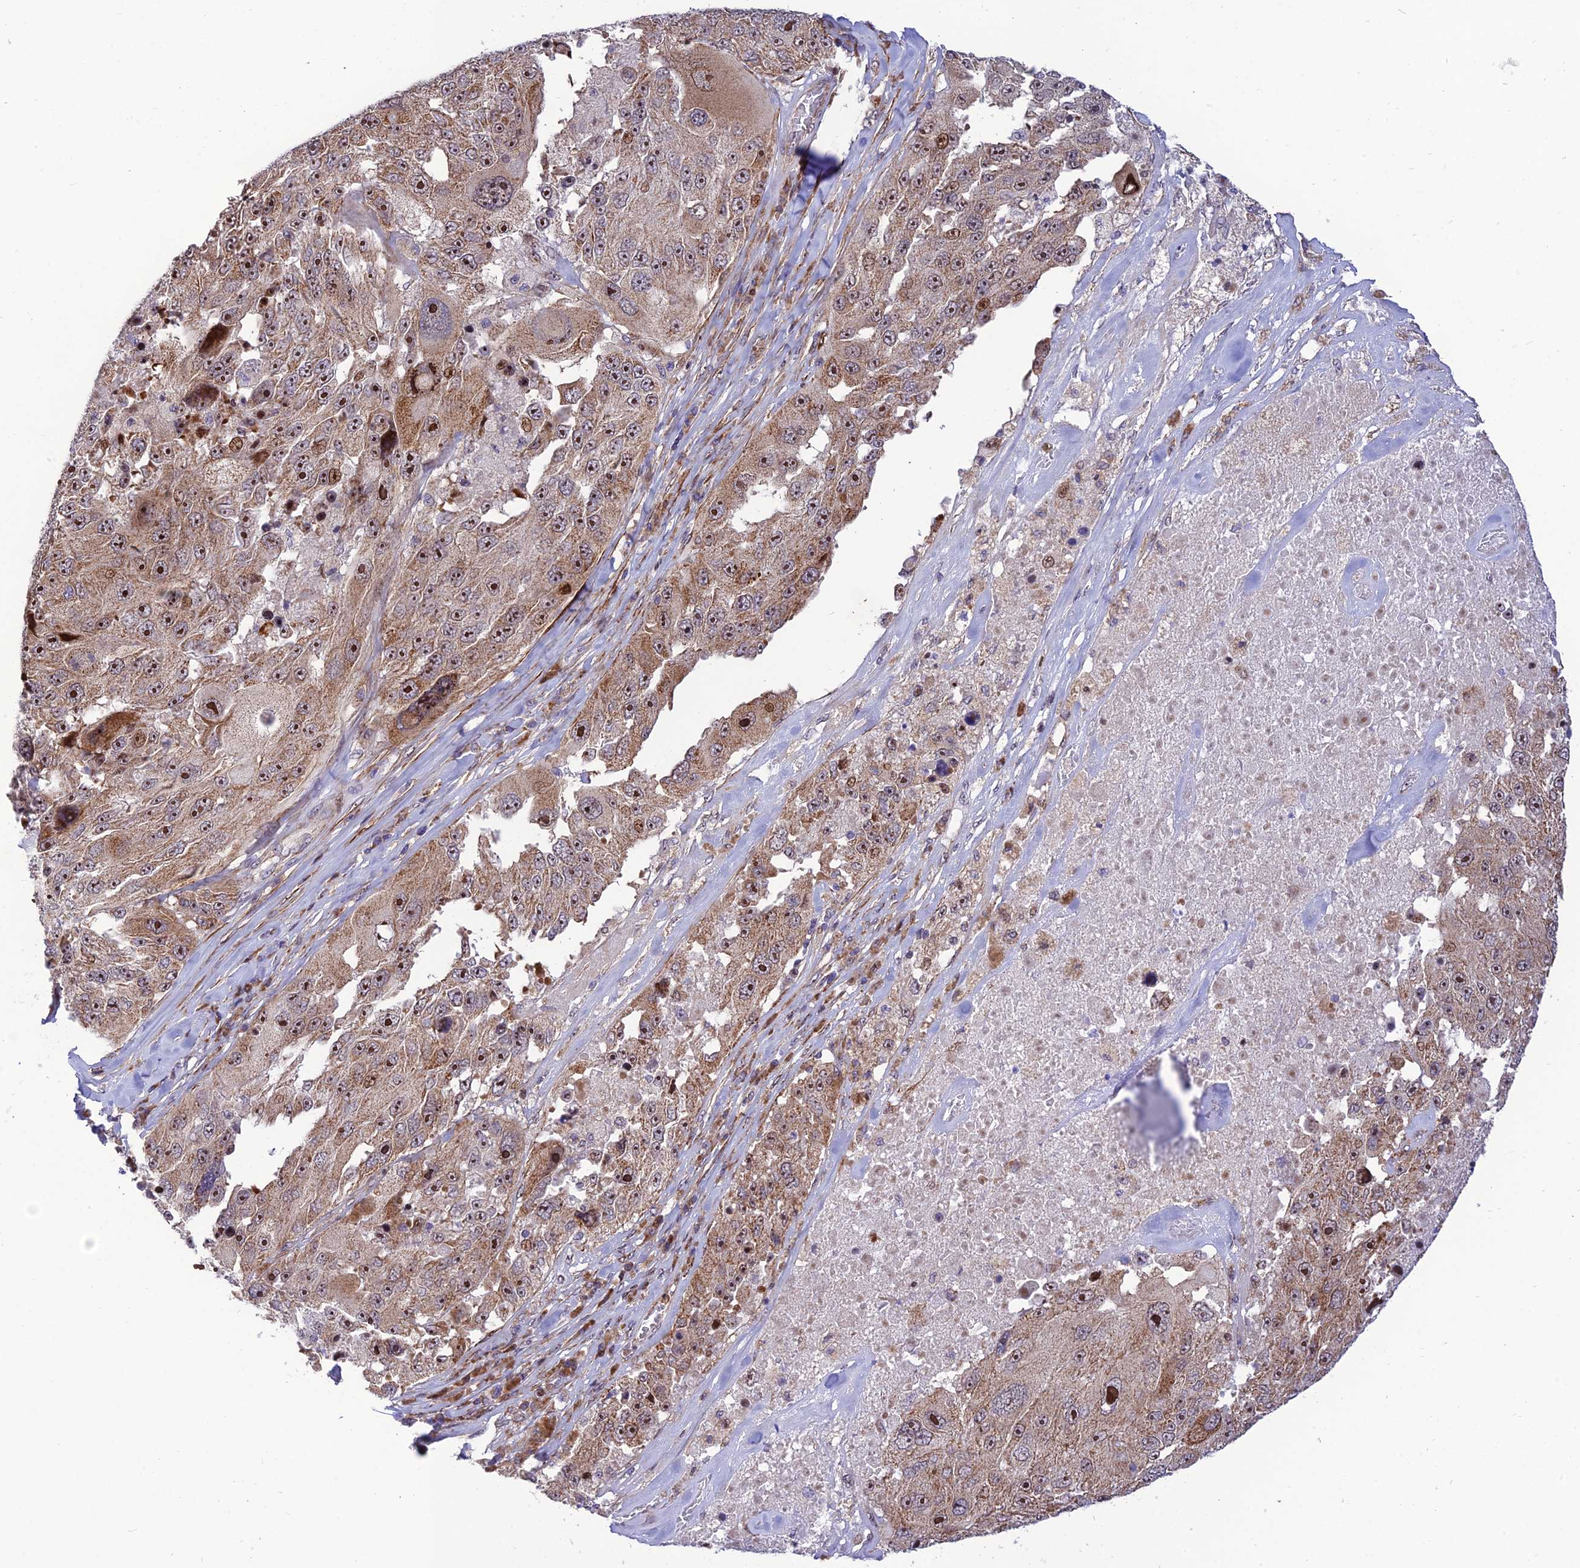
{"staining": {"intensity": "moderate", "quantity": ">75%", "location": "cytoplasmic/membranous,nuclear"}, "tissue": "melanoma", "cell_type": "Tumor cells", "image_type": "cancer", "snomed": [{"axis": "morphology", "description": "Malignant melanoma, Metastatic site"}, {"axis": "topography", "description": "Lymph node"}], "caption": "This image exhibits IHC staining of human malignant melanoma (metastatic site), with medium moderate cytoplasmic/membranous and nuclear positivity in about >75% of tumor cells.", "gene": "KBTBD7", "patient": {"sex": "male", "age": 62}}